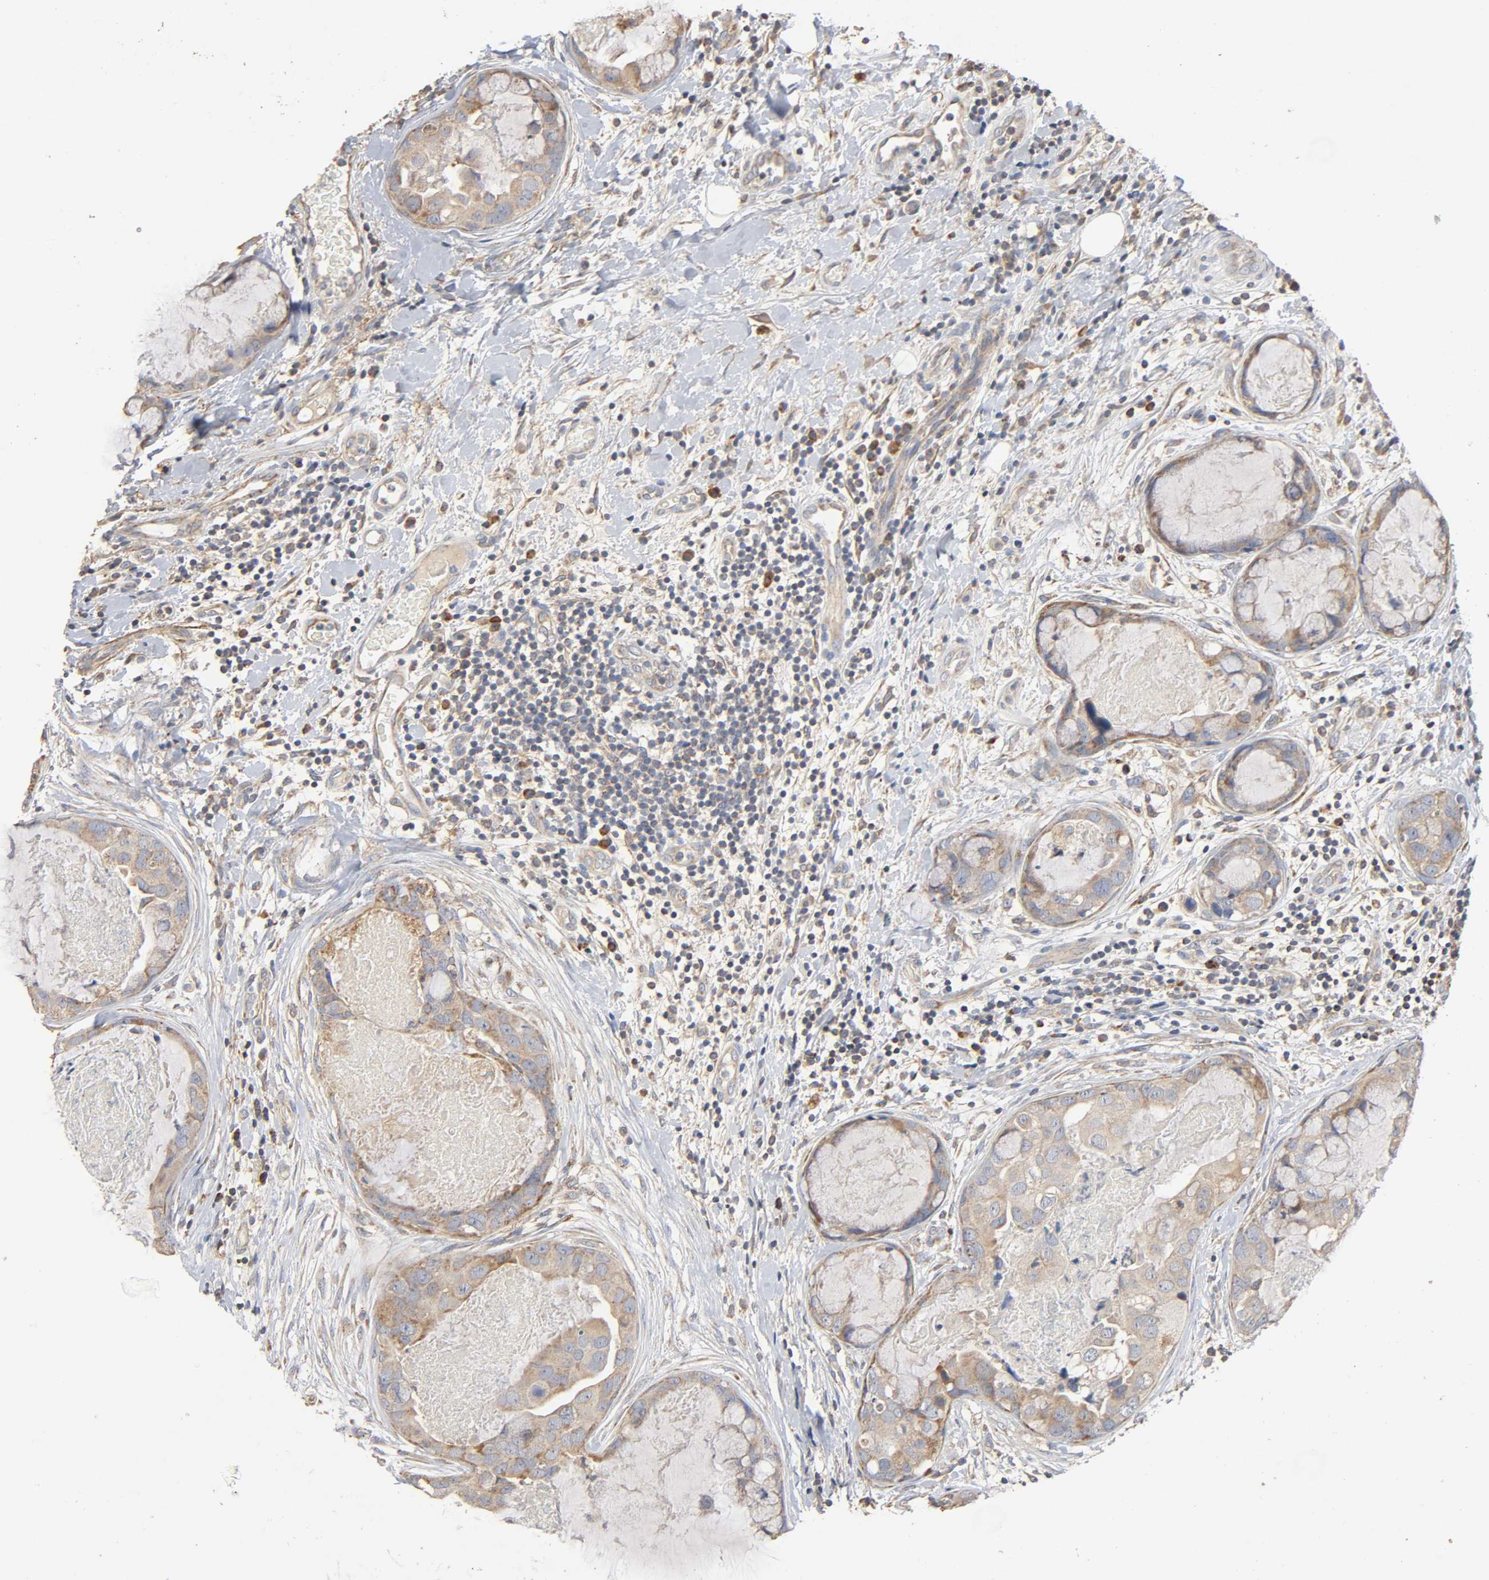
{"staining": {"intensity": "weak", "quantity": ">75%", "location": "cytoplasmic/membranous"}, "tissue": "breast cancer", "cell_type": "Tumor cells", "image_type": "cancer", "snomed": [{"axis": "morphology", "description": "Duct carcinoma"}, {"axis": "topography", "description": "Breast"}], "caption": "Immunohistochemical staining of infiltrating ductal carcinoma (breast) exhibits weak cytoplasmic/membranous protein positivity in about >75% of tumor cells. (Brightfield microscopy of DAB IHC at high magnification).", "gene": "NDUFS3", "patient": {"sex": "female", "age": 40}}